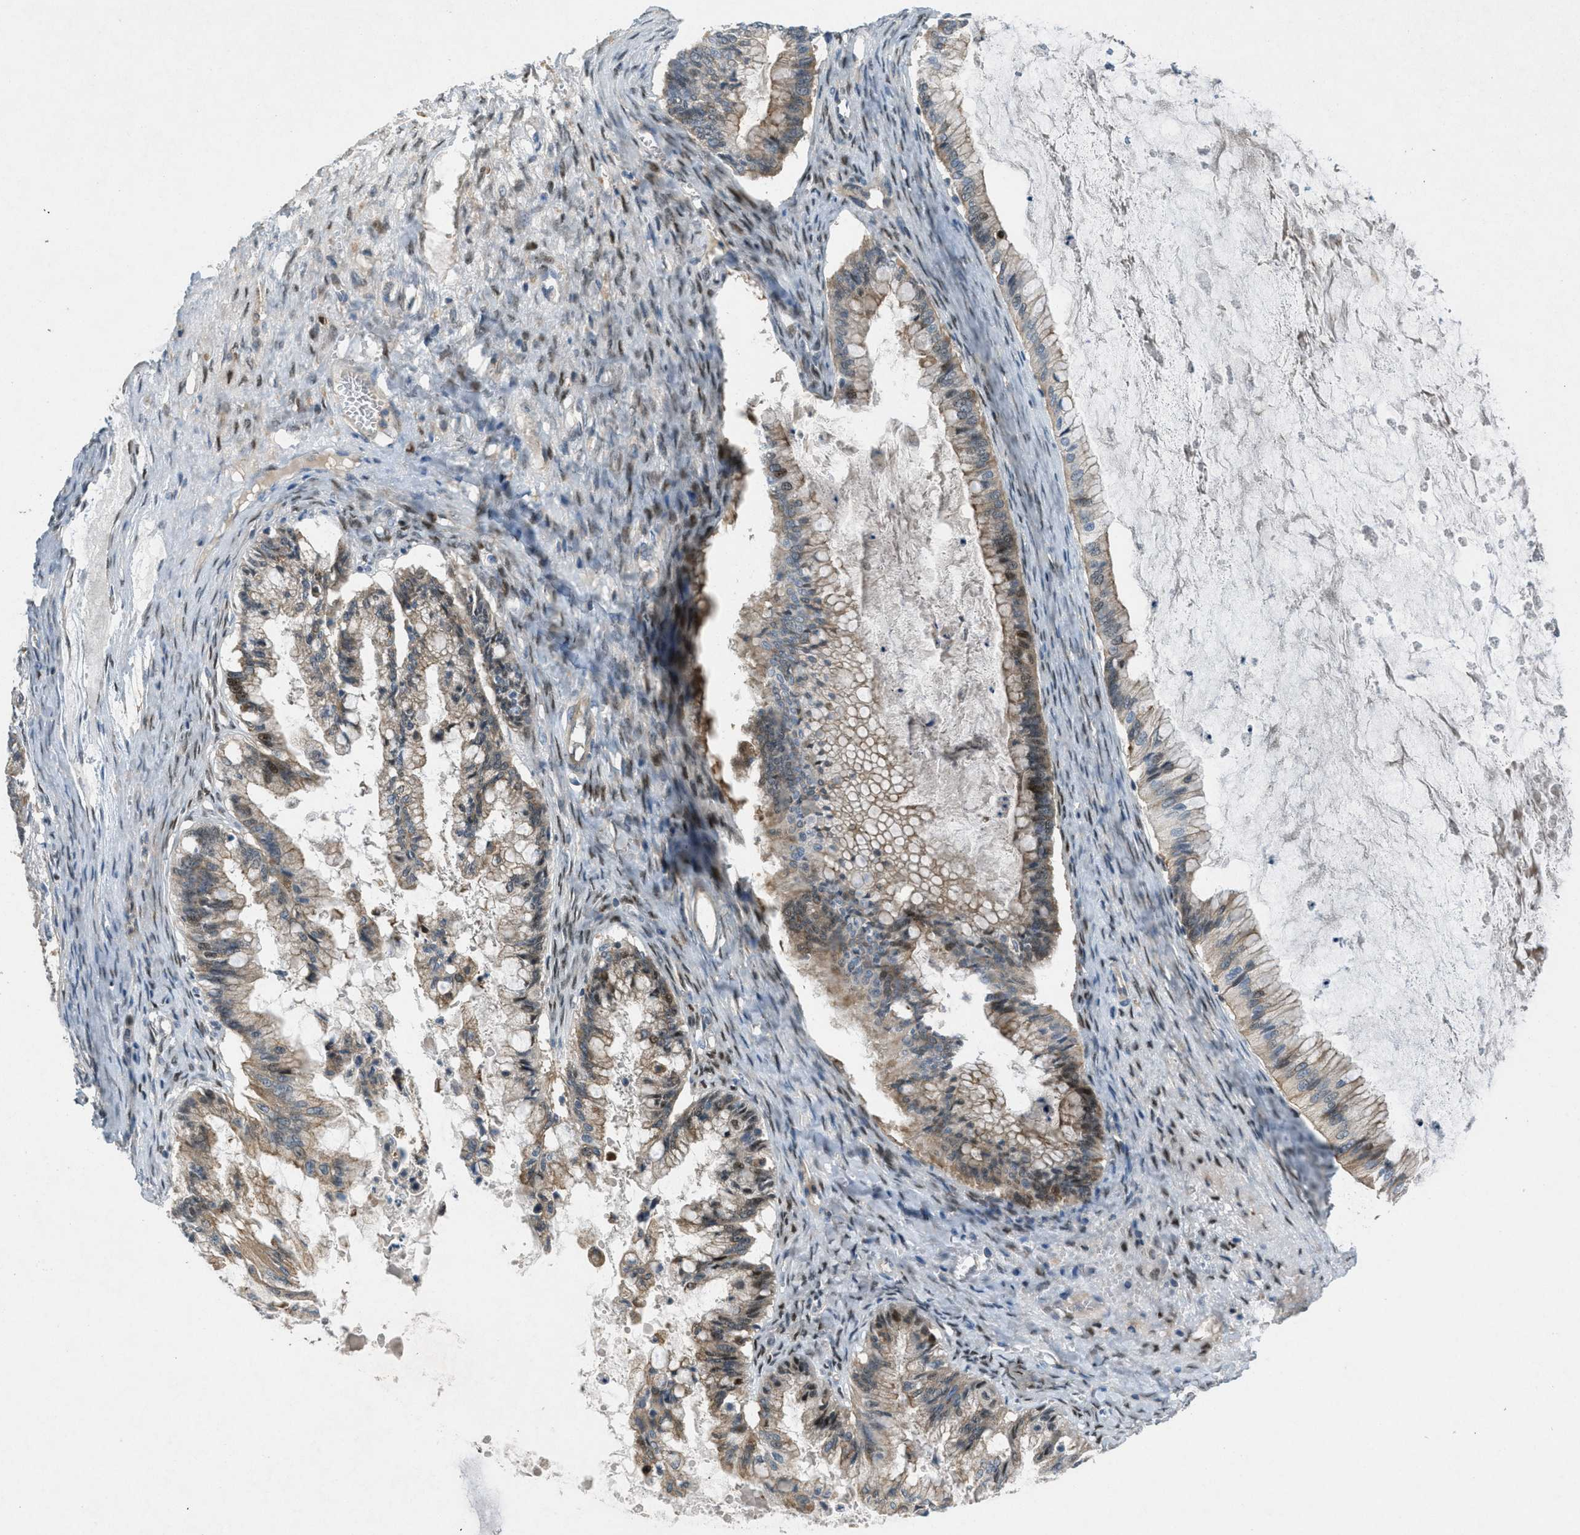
{"staining": {"intensity": "weak", "quantity": ">75%", "location": "cytoplasmic/membranous"}, "tissue": "ovarian cancer", "cell_type": "Tumor cells", "image_type": "cancer", "snomed": [{"axis": "morphology", "description": "Cystadenocarcinoma, mucinous, NOS"}, {"axis": "topography", "description": "Ovary"}], "caption": "Ovarian cancer (mucinous cystadenocarcinoma) was stained to show a protein in brown. There is low levels of weak cytoplasmic/membranous expression in about >75% of tumor cells. (DAB (3,3'-diaminobenzidine) IHC, brown staining for protein, blue staining for nuclei).", "gene": "ADCY6", "patient": {"sex": "female", "age": 57}}